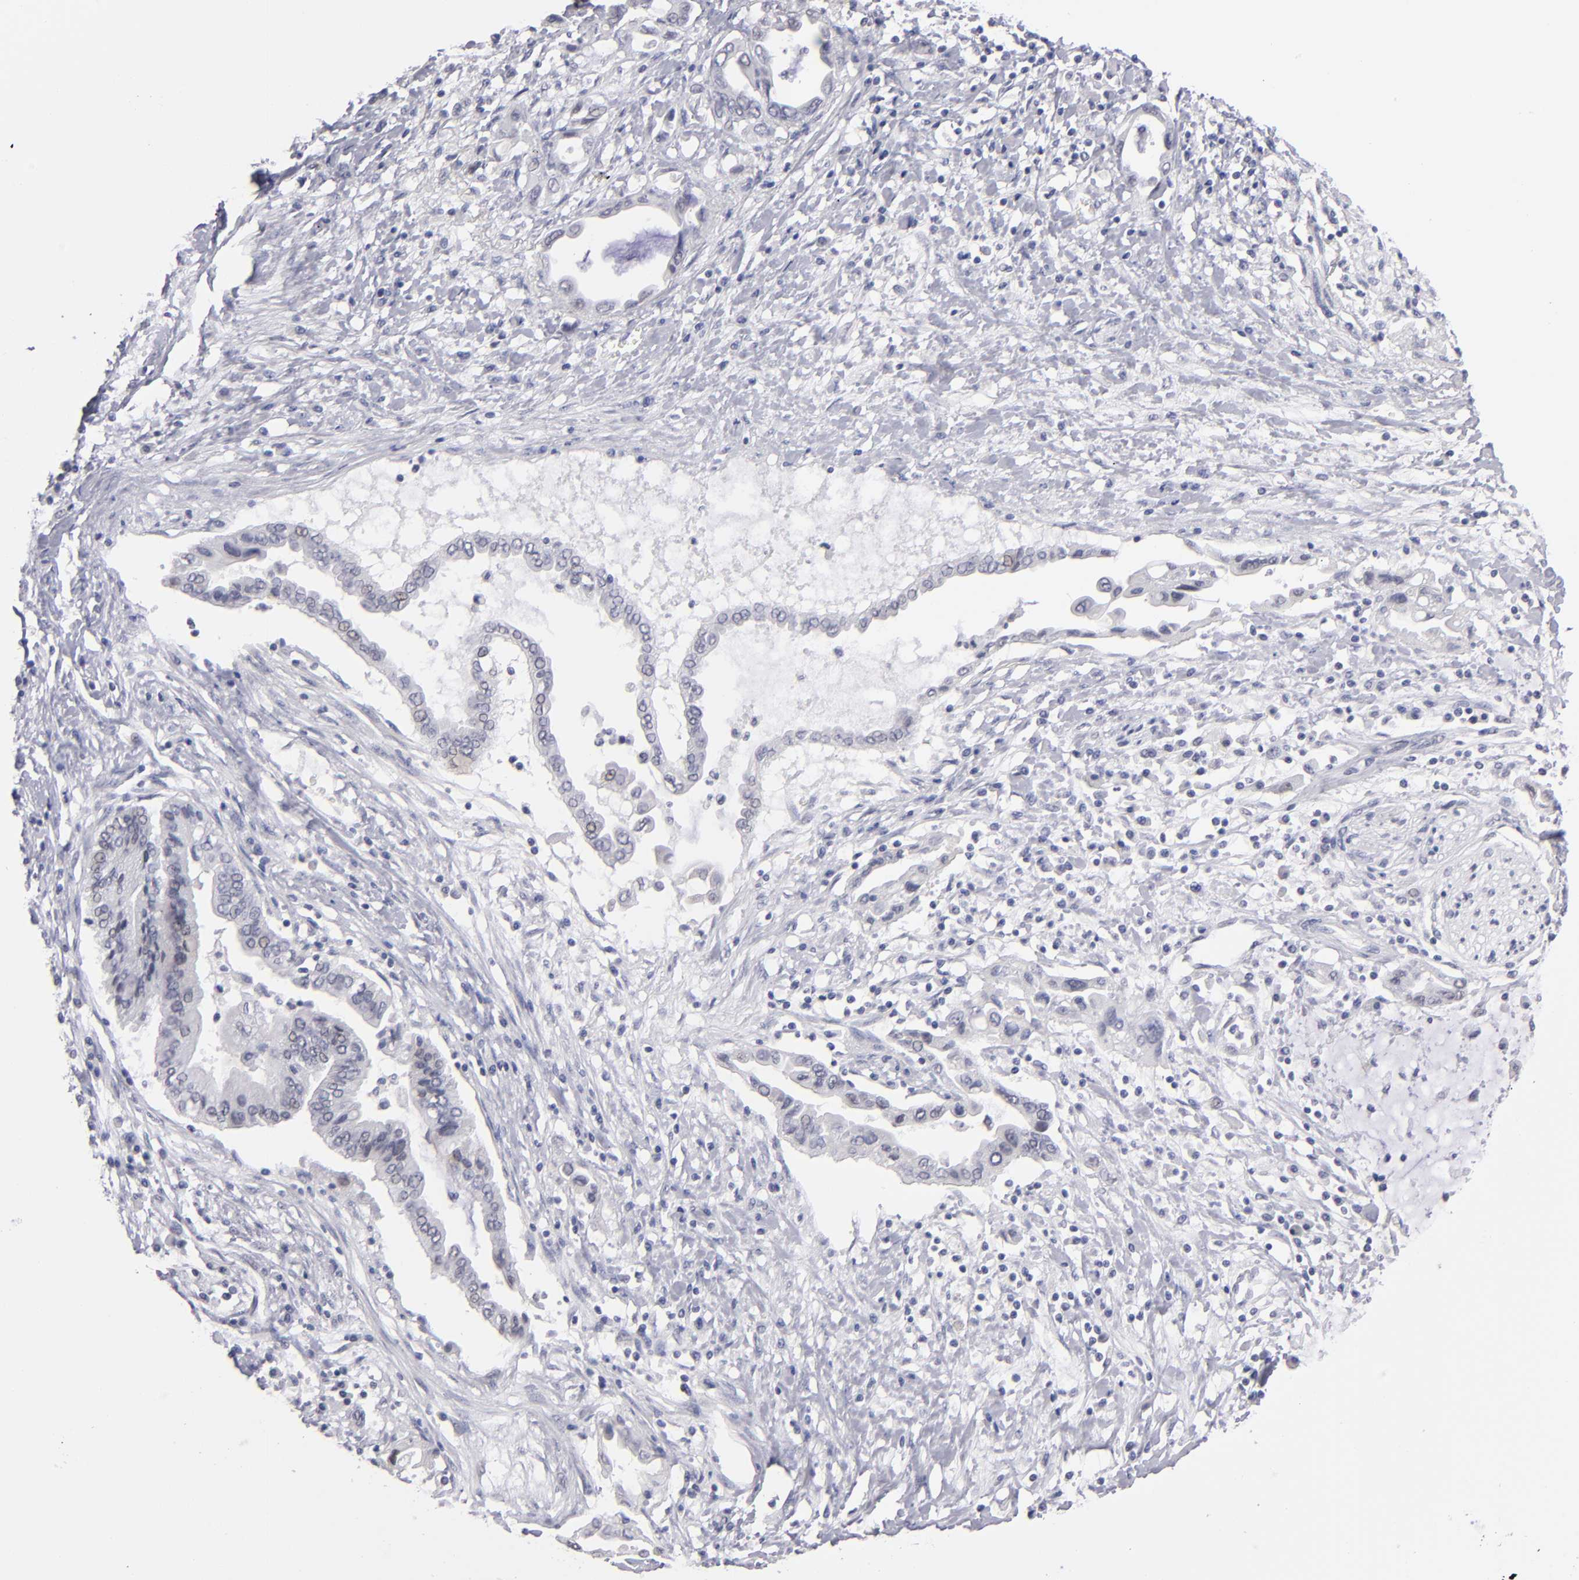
{"staining": {"intensity": "negative", "quantity": "none", "location": "none"}, "tissue": "pancreatic cancer", "cell_type": "Tumor cells", "image_type": "cancer", "snomed": [{"axis": "morphology", "description": "Adenocarcinoma, NOS"}, {"axis": "topography", "description": "Pancreas"}], "caption": "This is an immunohistochemistry (IHC) photomicrograph of human pancreatic adenocarcinoma. There is no staining in tumor cells.", "gene": "TEX11", "patient": {"sex": "female", "age": 57}}